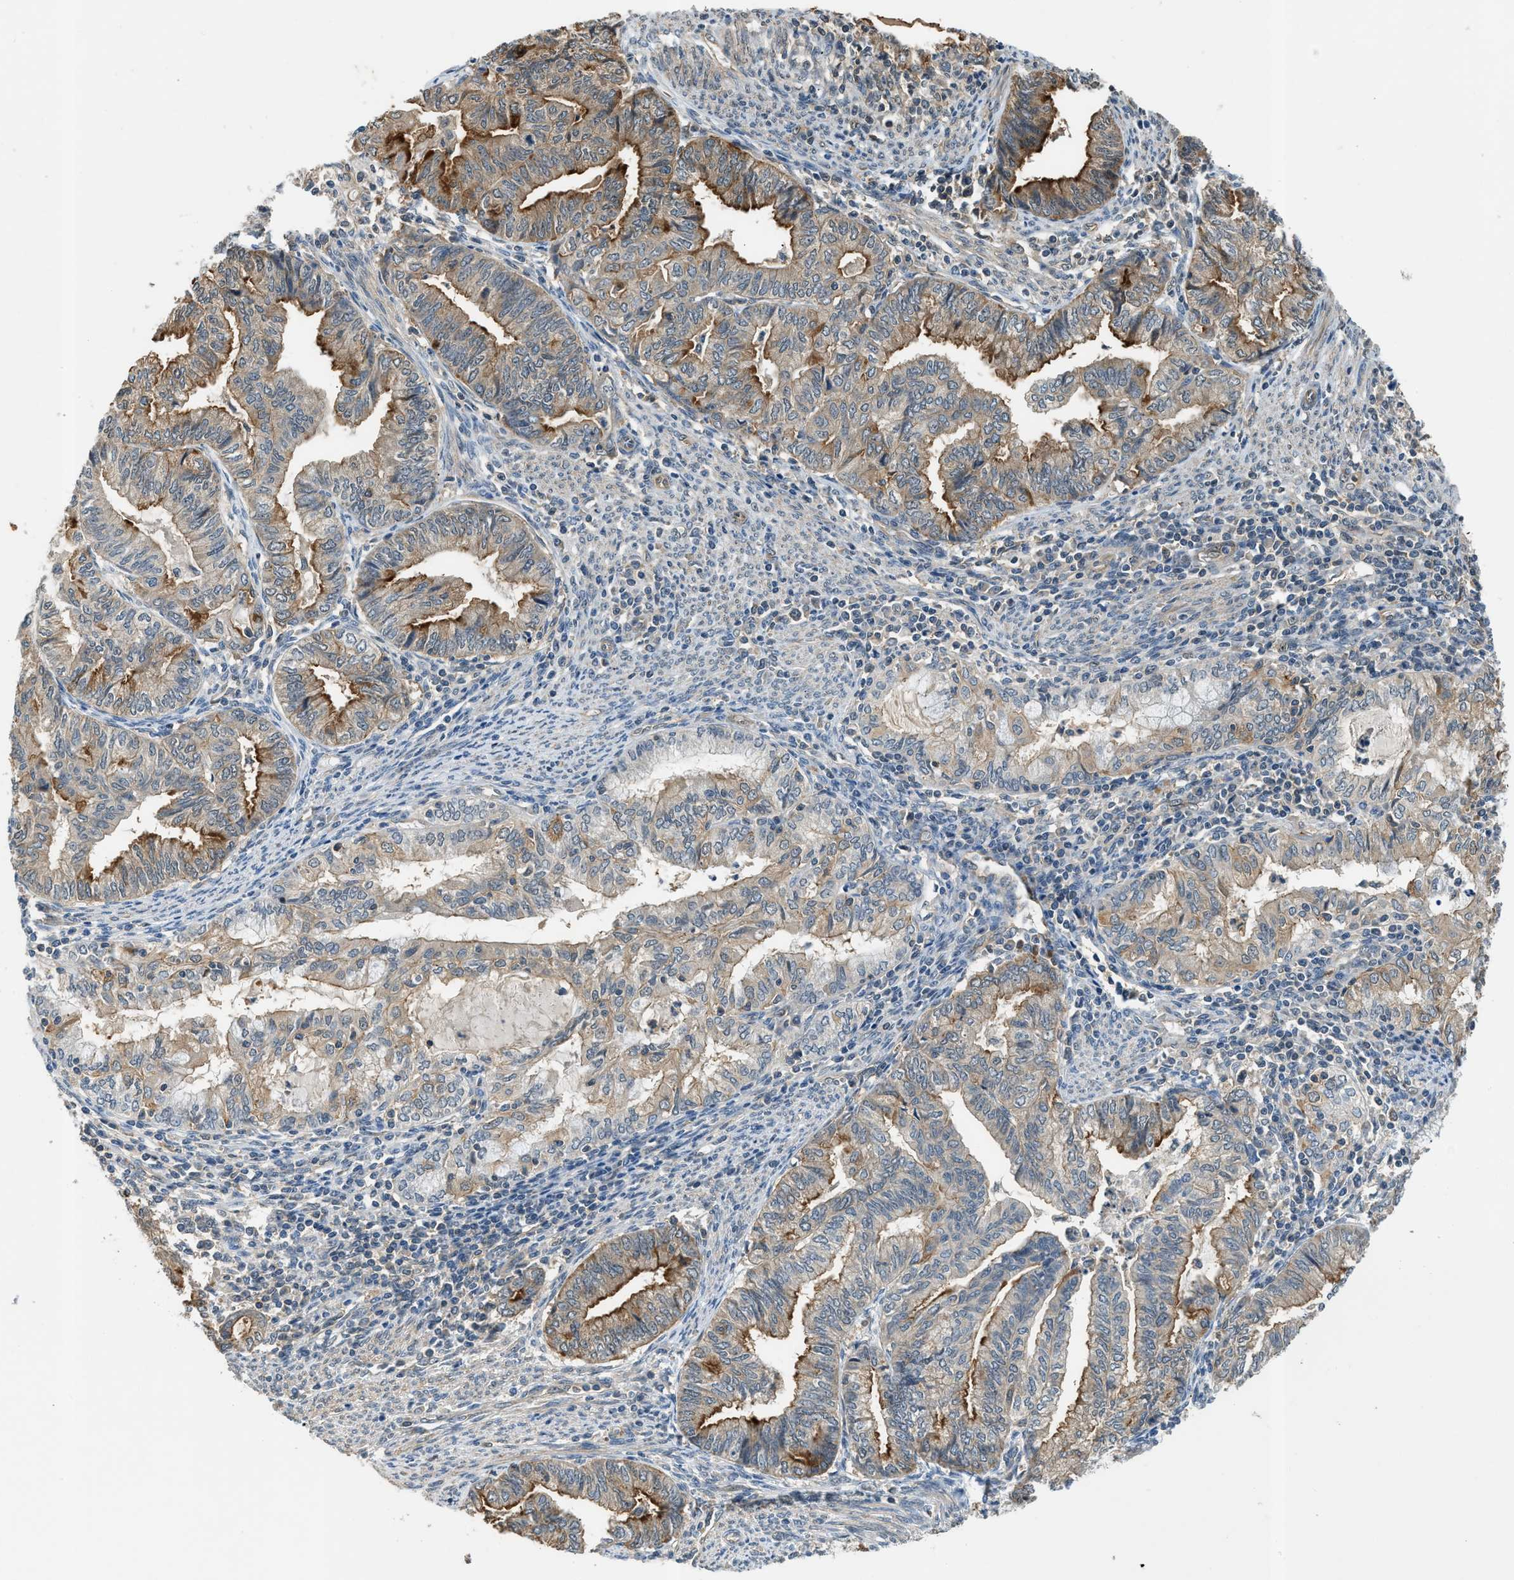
{"staining": {"intensity": "moderate", "quantity": "25%-75%", "location": "cytoplasmic/membranous"}, "tissue": "endometrial cancer", "cell_type": "Tumor cells", "image_type": "cancer", "snomed": [{"axis": "morphology", "description": "Adenocarcinoma, NOS"}, {"axis": "topography", "description": "Endometrium"}], "caption": "Adenocarcinoma (endometrial) stained with a protein marker exhibits moderate staining in tumor cells.", "gene": "CBLB", "patient": {"sex": "female", "age": 79}}